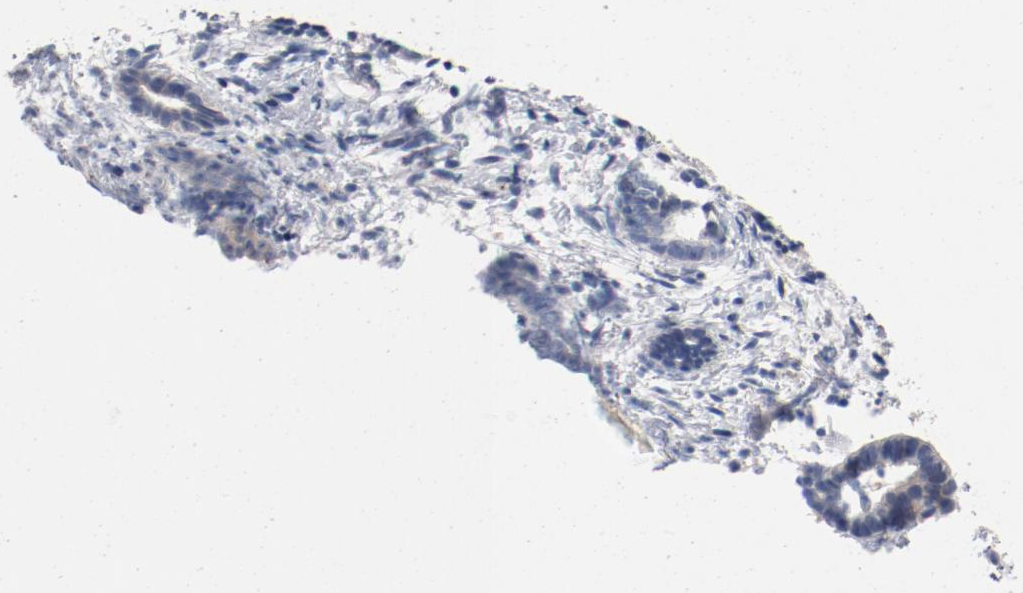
{"staining": {"intensity": "negative", "quantity": "none", "location": "none"}, "tissue": "endometrium", "cell_type": "Cells in endometrial stroma", "image_type": "normal", "snomed": [{"axis": "morphology", "description": "Normal tissue, NOS"}, {"axis": "topography", "description": "Smooth muscle"}, {"axis": "topography", "description": "Endometrium"}], "caption": "Immunohistochemistry image of benign endometrium: human endometrium stained with DAB demonstrates no significant protein staining in cells in endometrial stroma.", "gene": "PIM1", "patient": {"sex": "female", "age": 57}}